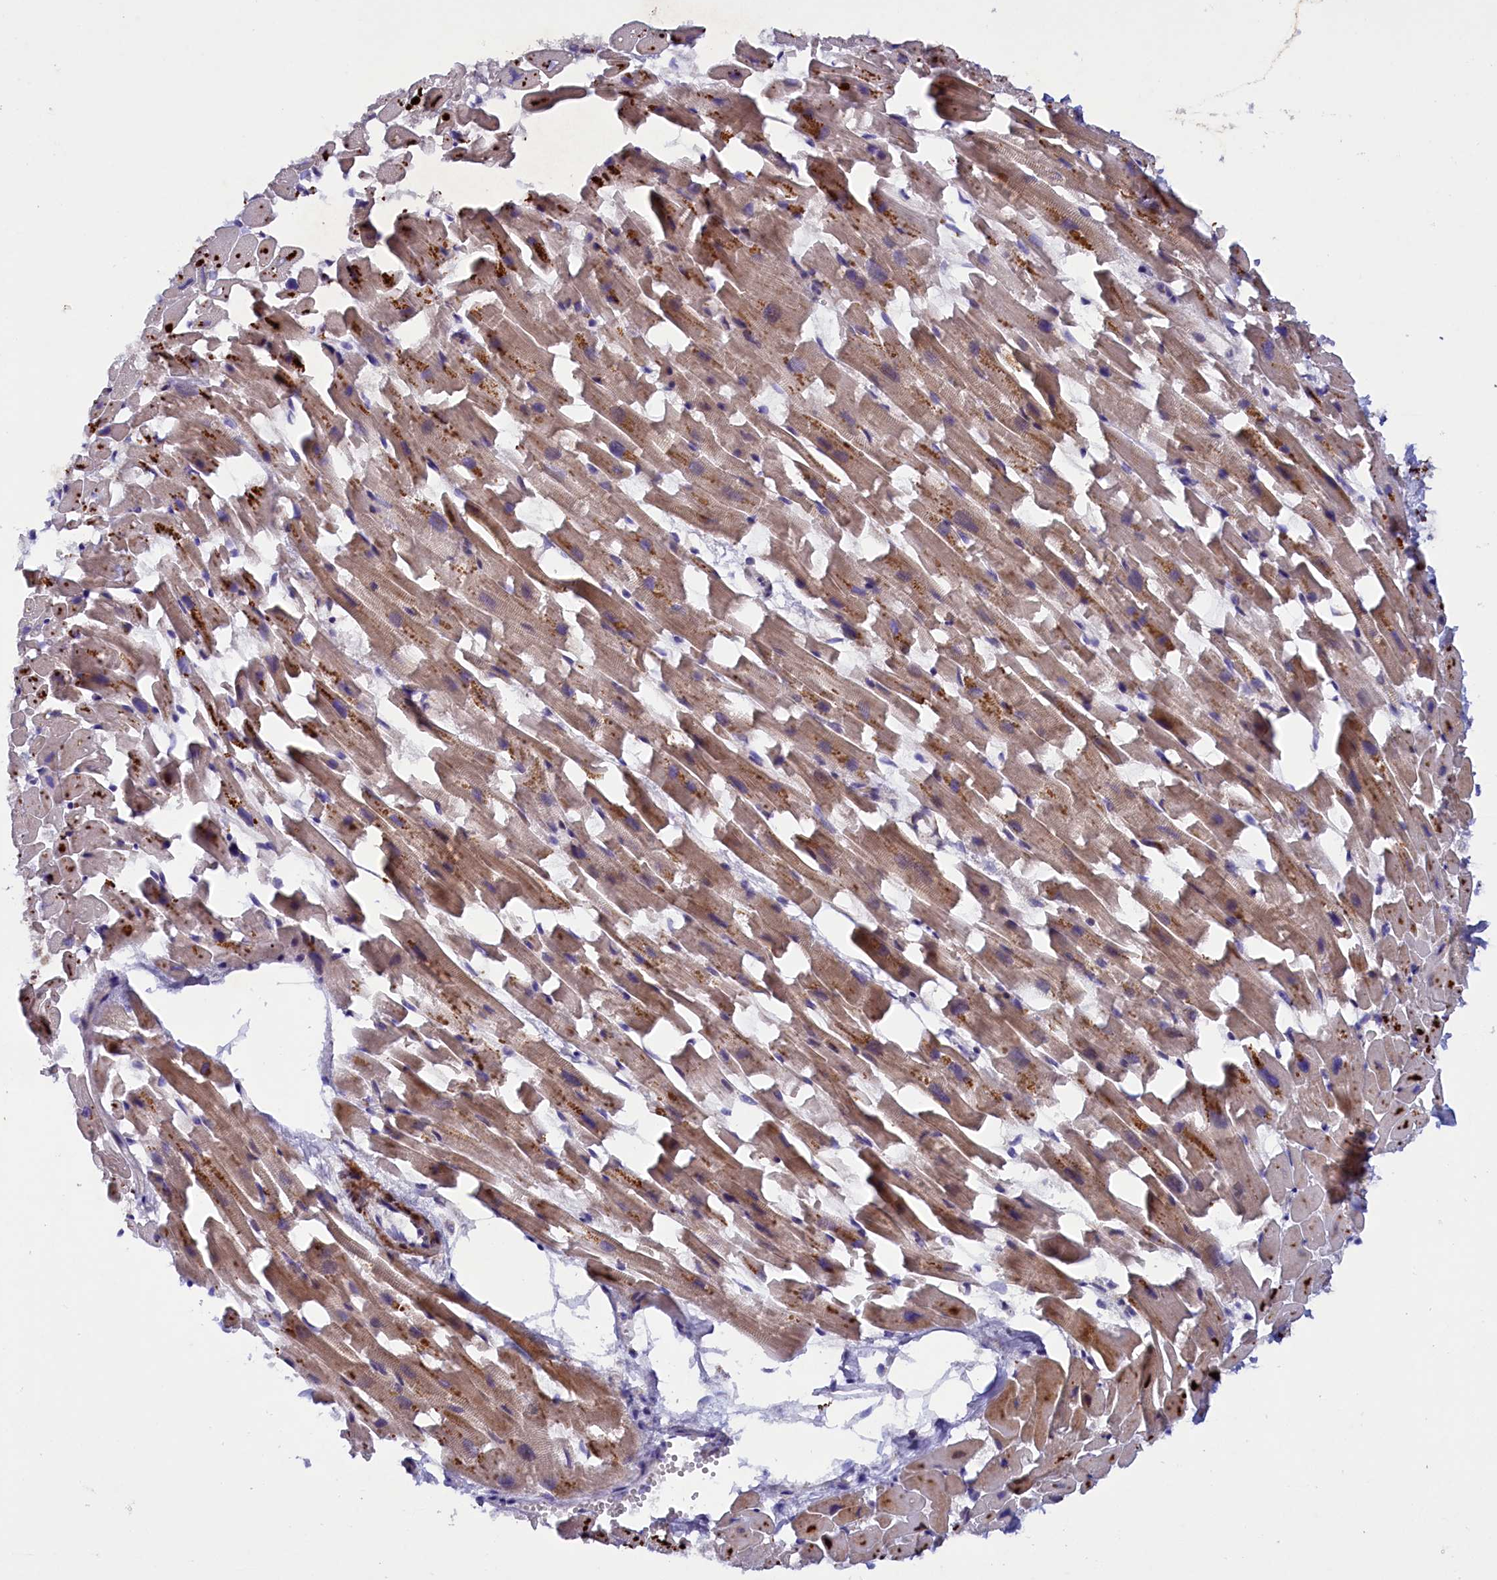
{"staining": {"intensity": "strong", "quantity": "25%-75%", "location": "cytoplasmic/membranous"}, "tissue": "heart muscle", "cell_type": "Cardiomyocytes", "image_type": "normal", "snomed": [{"axis": "morphology", "description": "Normal tissue, NOS"}, {"axis": "topography", "description": "Heart"}], "caption": "A photomicrograph showing strong cytoplasmic/membranous expression in about 25%-75% of cardiomyocytes in benign heart muscle, as visualized by brown immunohistochemical staining.", "gene": "ARRDC4", "patient": {"sex": "female", "age": 64}}